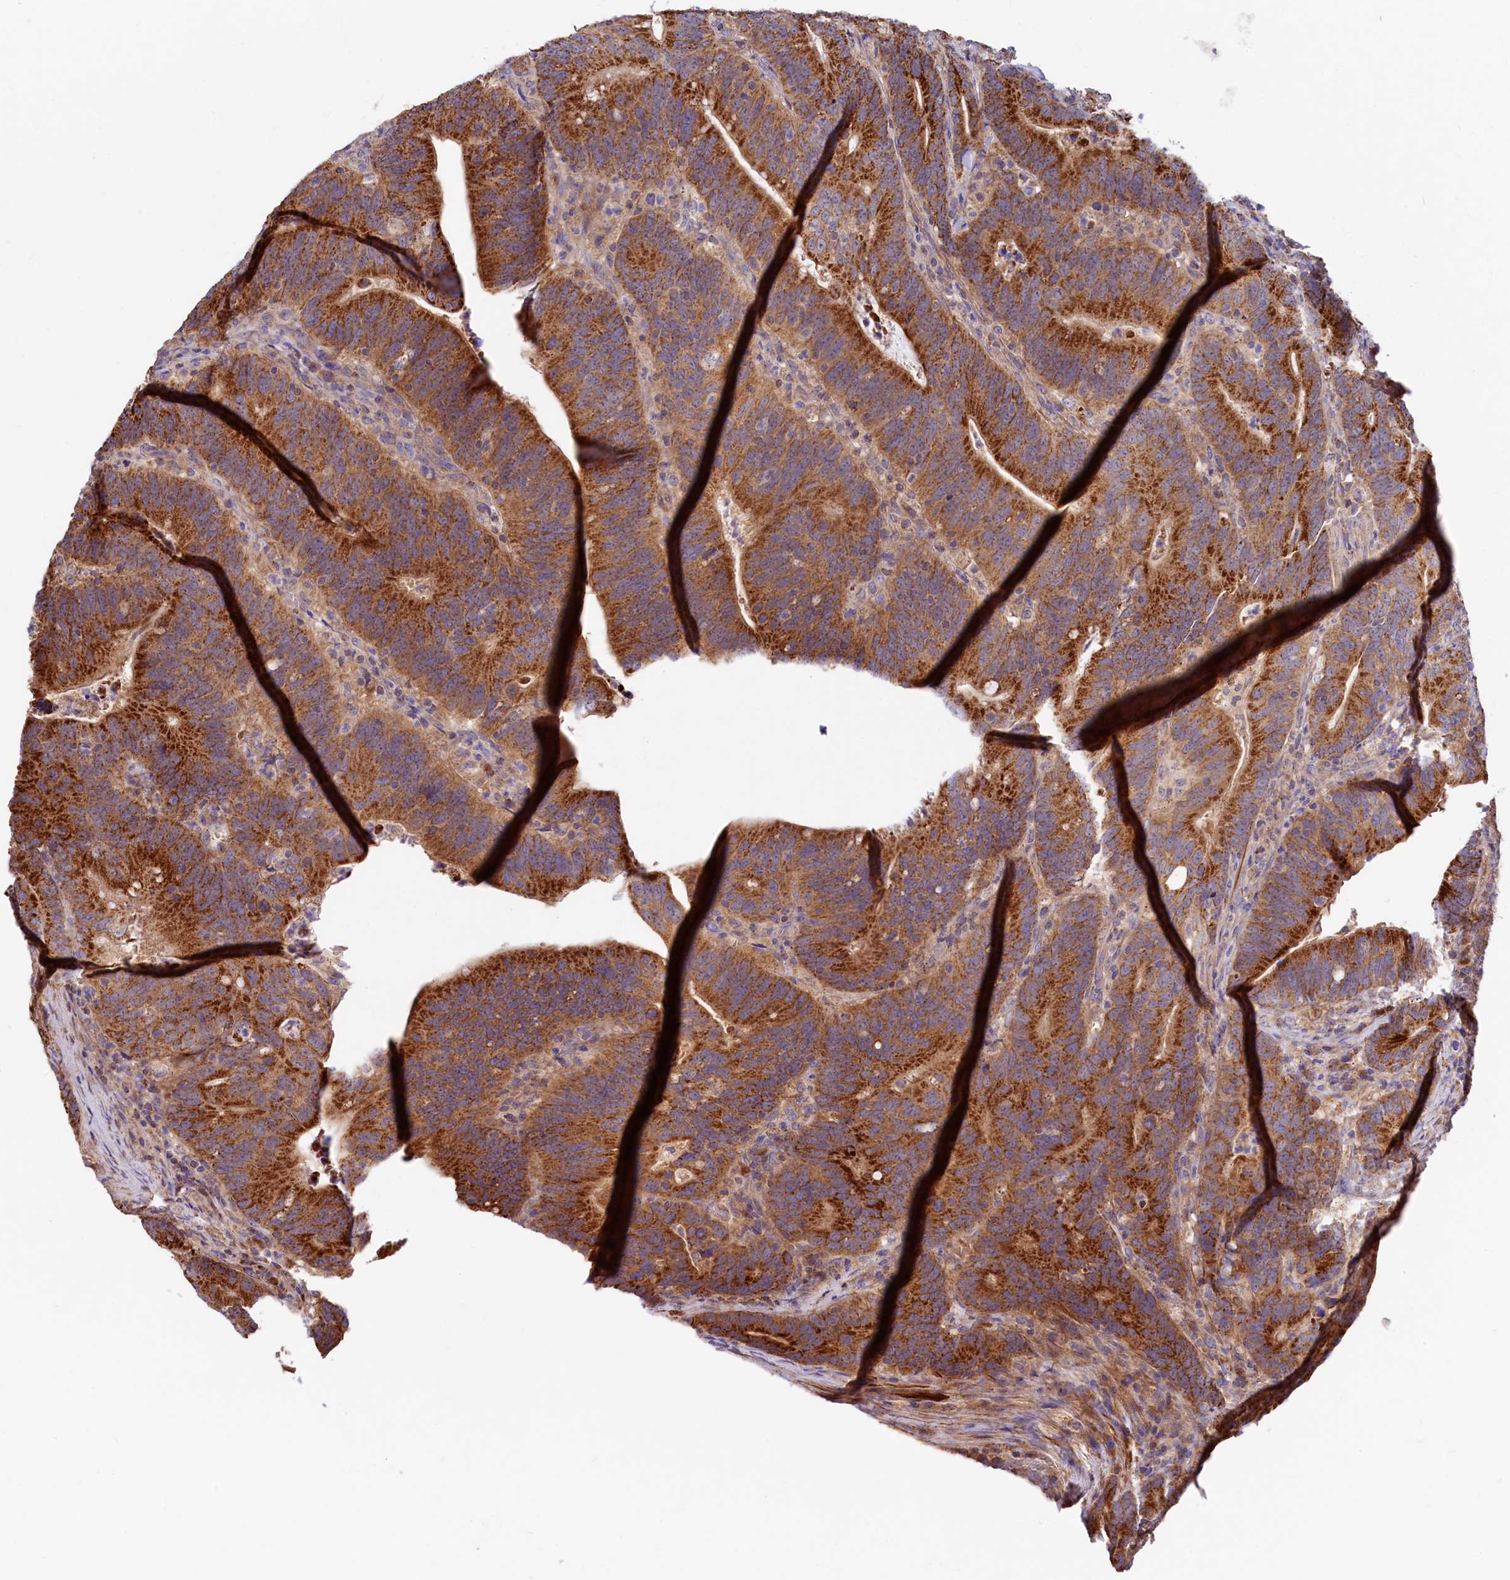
{"staining": {"intensity": "strong", "quantity": ">75%", "location": "cytoplasmic/membranous"}, "tissue": "colorectal cancer", "cell_type": "Tumor cells", "image_type": "cancer", "snomed": [{"axis": "morphology", "description": "Adenocarcinoma, NOS"}, {"axis": "topography", "description": "Colon"}], "caption": "Immunohistochemistry photomicrograph of neoplastic tissue: colorectal cancer (adenocarcinoma) stained using IHC displays high levels of strong protein expression localized specifically in the cytoplasmic/membranous of tumor cells, appearing as a cytoplasmic/membranous brown color.", "gene": "CIAO3", "patient": {"sex": "female", "age": 66}}